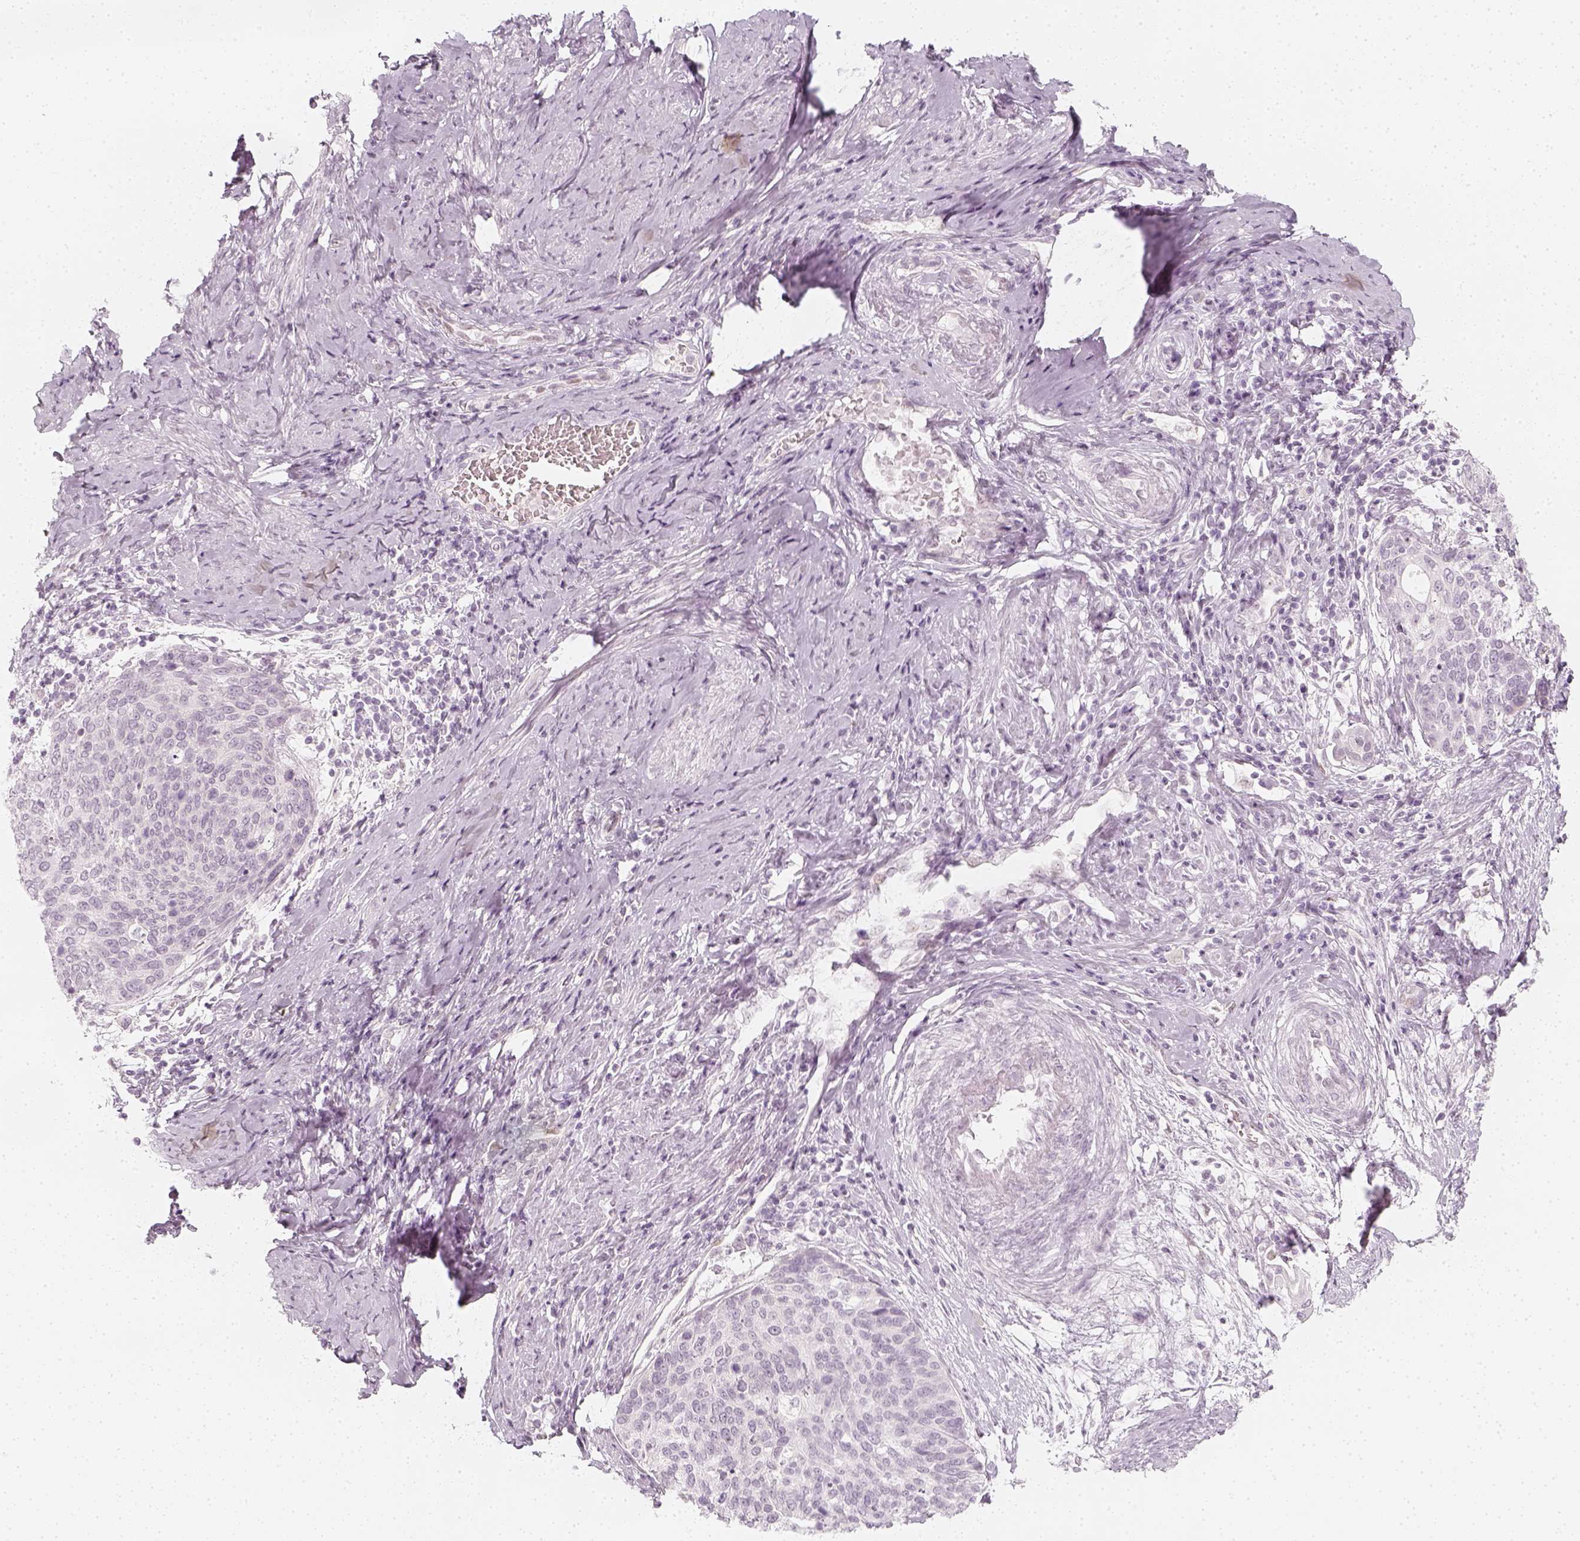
{"staining": {"intensity": "negative", "quantity": "none", "location": "none"}, "tissue": "cervical cancer", "cell_type": "Tumor cells", "image_type": "cancer", "snomed": [{"axis": "morphology", "description": "Squamous cell carcinoma, NOS"}, {"axis": "topography", "description": "Cervix"}], "caption": "The image displays no staining of tumor cells in squamous cell carcinoma (cervical). (DAB IHC, high magnification).", "gene": "KRTAP2-1", "patient": {"sex": "female", "age": 69}}